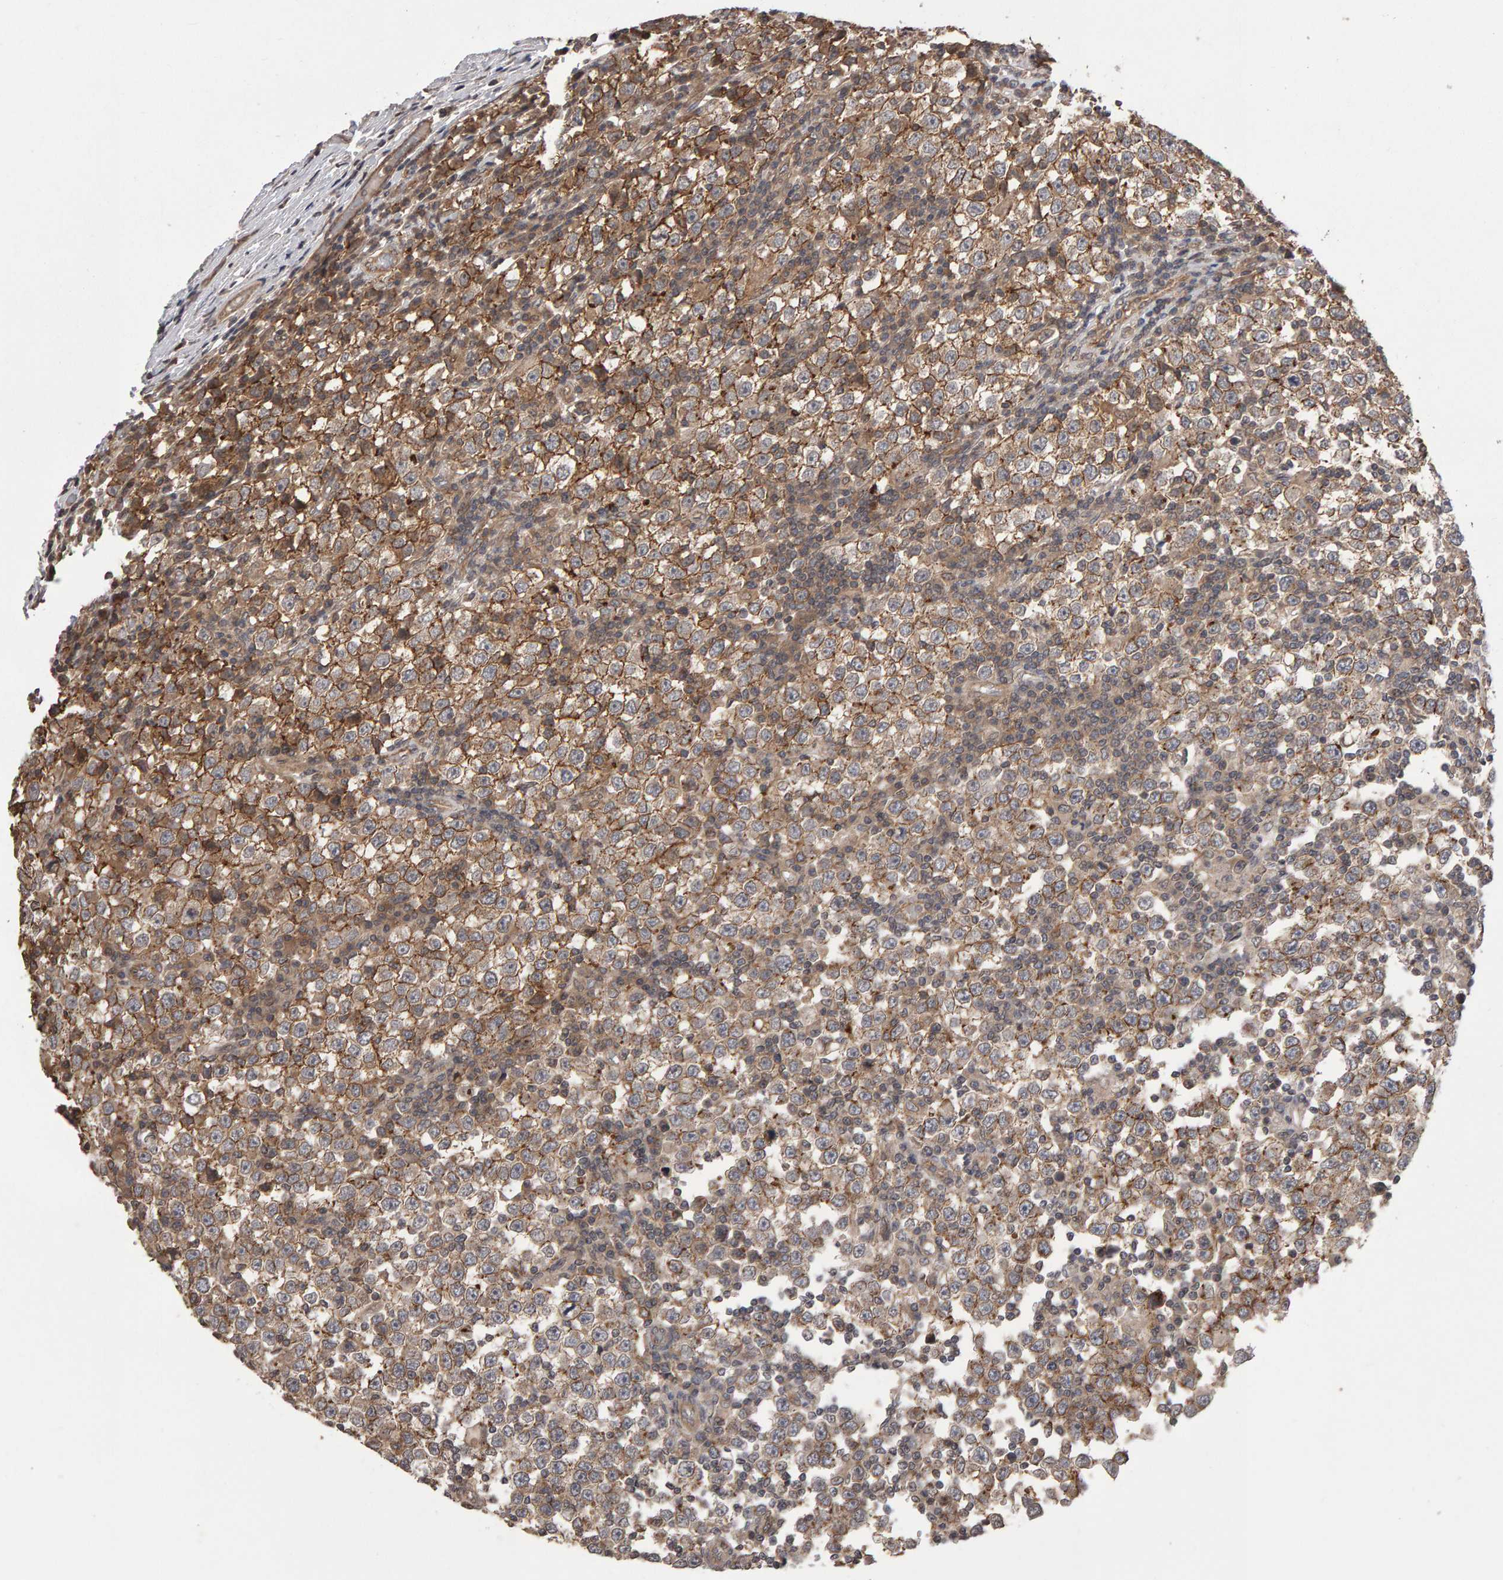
{"staining": {"intensity": "moderate", "quantity": ">75%", "location": "cytoplasmic/membranous"}, "tissue": "testis cancer", "cell_type": "Tumor cells", "image_type": "cancer", "snomed": [{"axis": "morphology", "description": "Seminoma, NOS"}, {"axis": "topography", "description": "Testis"}], "caption": "An image showing moderate cytoplasmic/membranous positivity in approximately >75% of tumor cells in seminoma (testis), as visualized by brown immunohistochemical staining.", "gene": "SCRIB", "patient": {"sex": "male", "age": 65}}